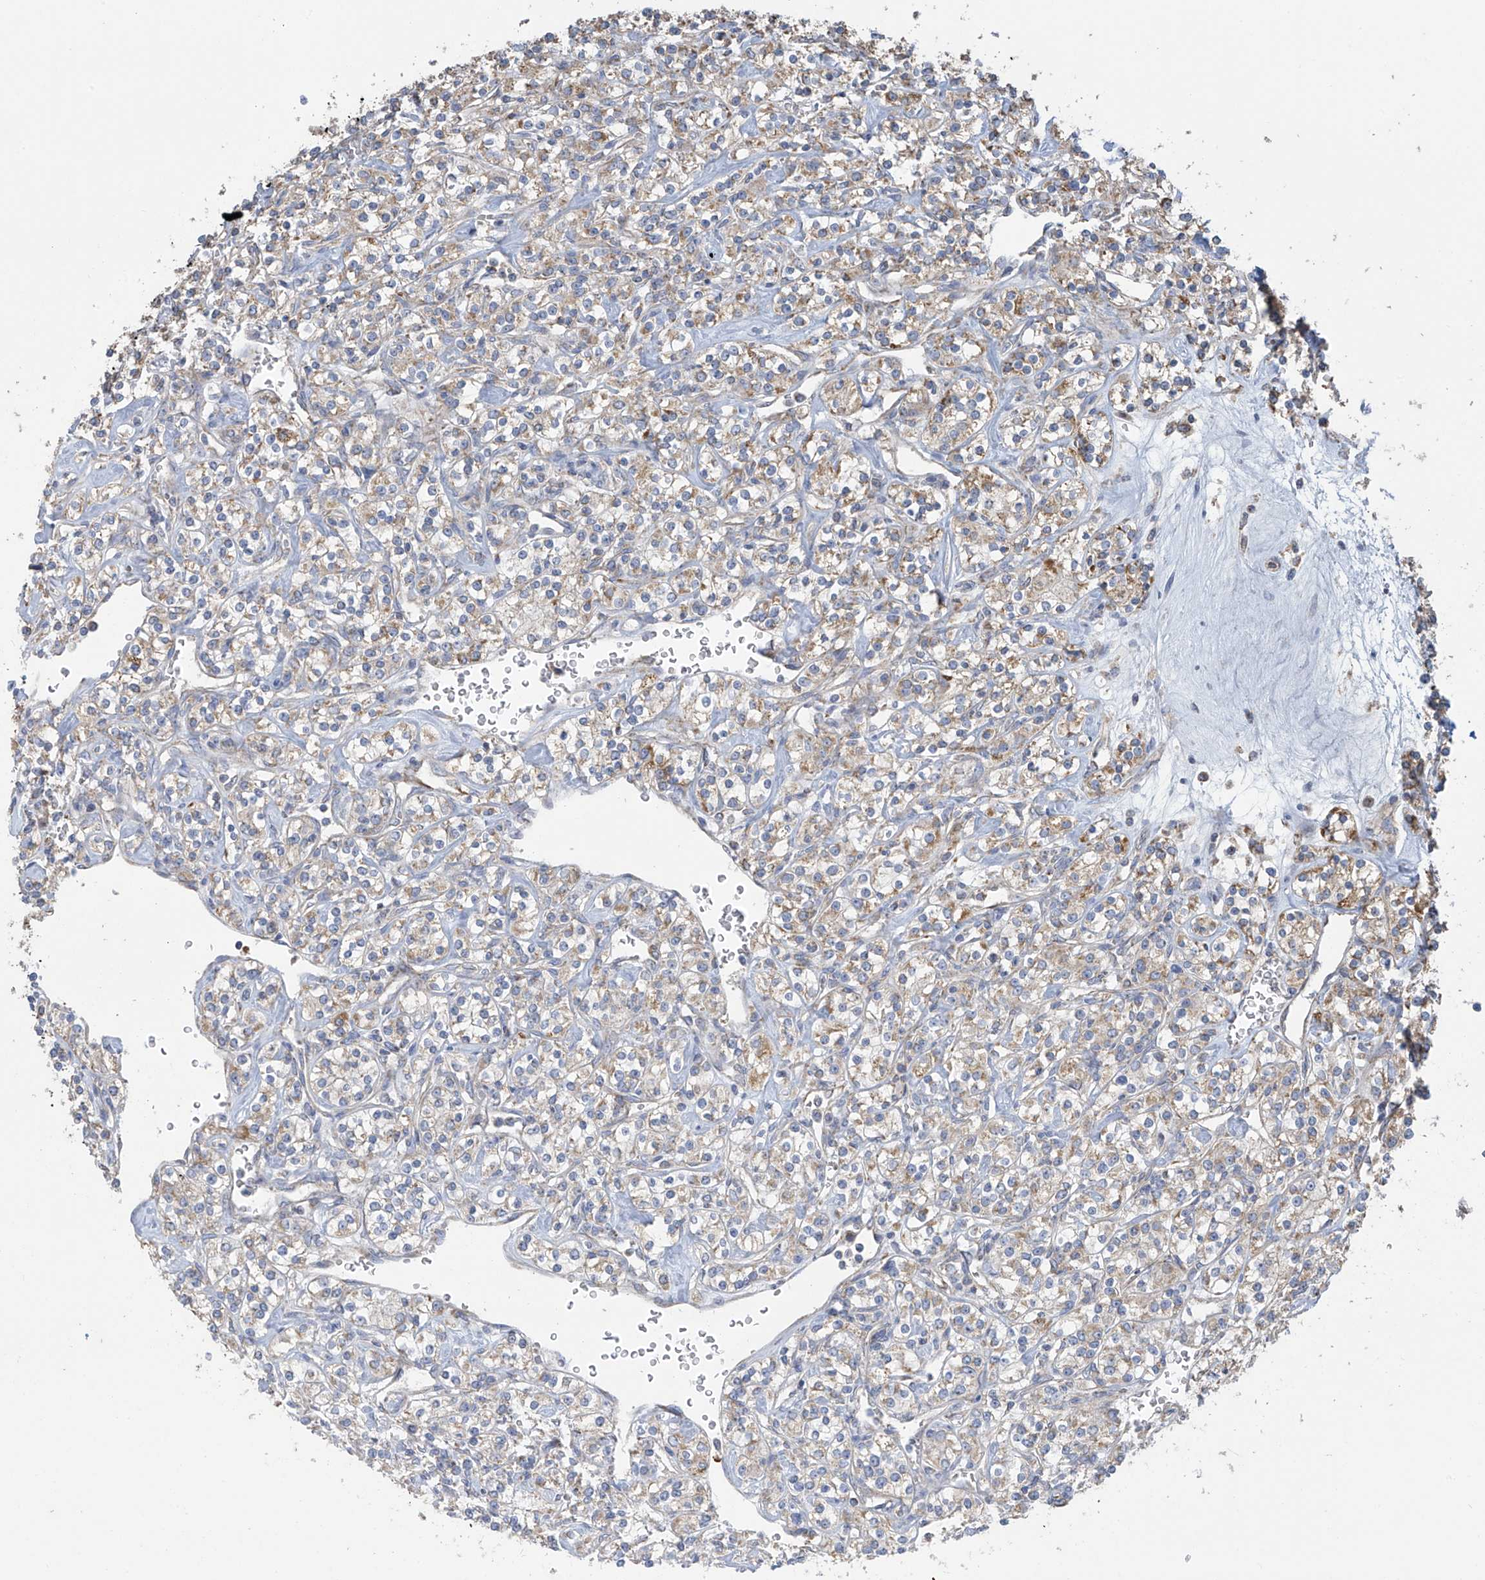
{"staining": {"intensity": "moderate", "quantity": "25%-75%", "location": "cytoplasmic/membranous"}, "tissue": "renal cancer", "cell_type": "Tumor cells", "image_type": "cancer", "snomed": [{"axis": "morphology", "description": "Adenocarcinoma, NOS"}, {"axis": "topography", "description": "Kidney"}], "caption": "There is medium levels of moderate cytoplasmic/membranous staining in tumor cells of adenocarcinoma (renal), as demonstrated by immunohistochemical staining (brown color).", "gene": "PNPT1", "patient": {"sex": "male", "age": 77}}